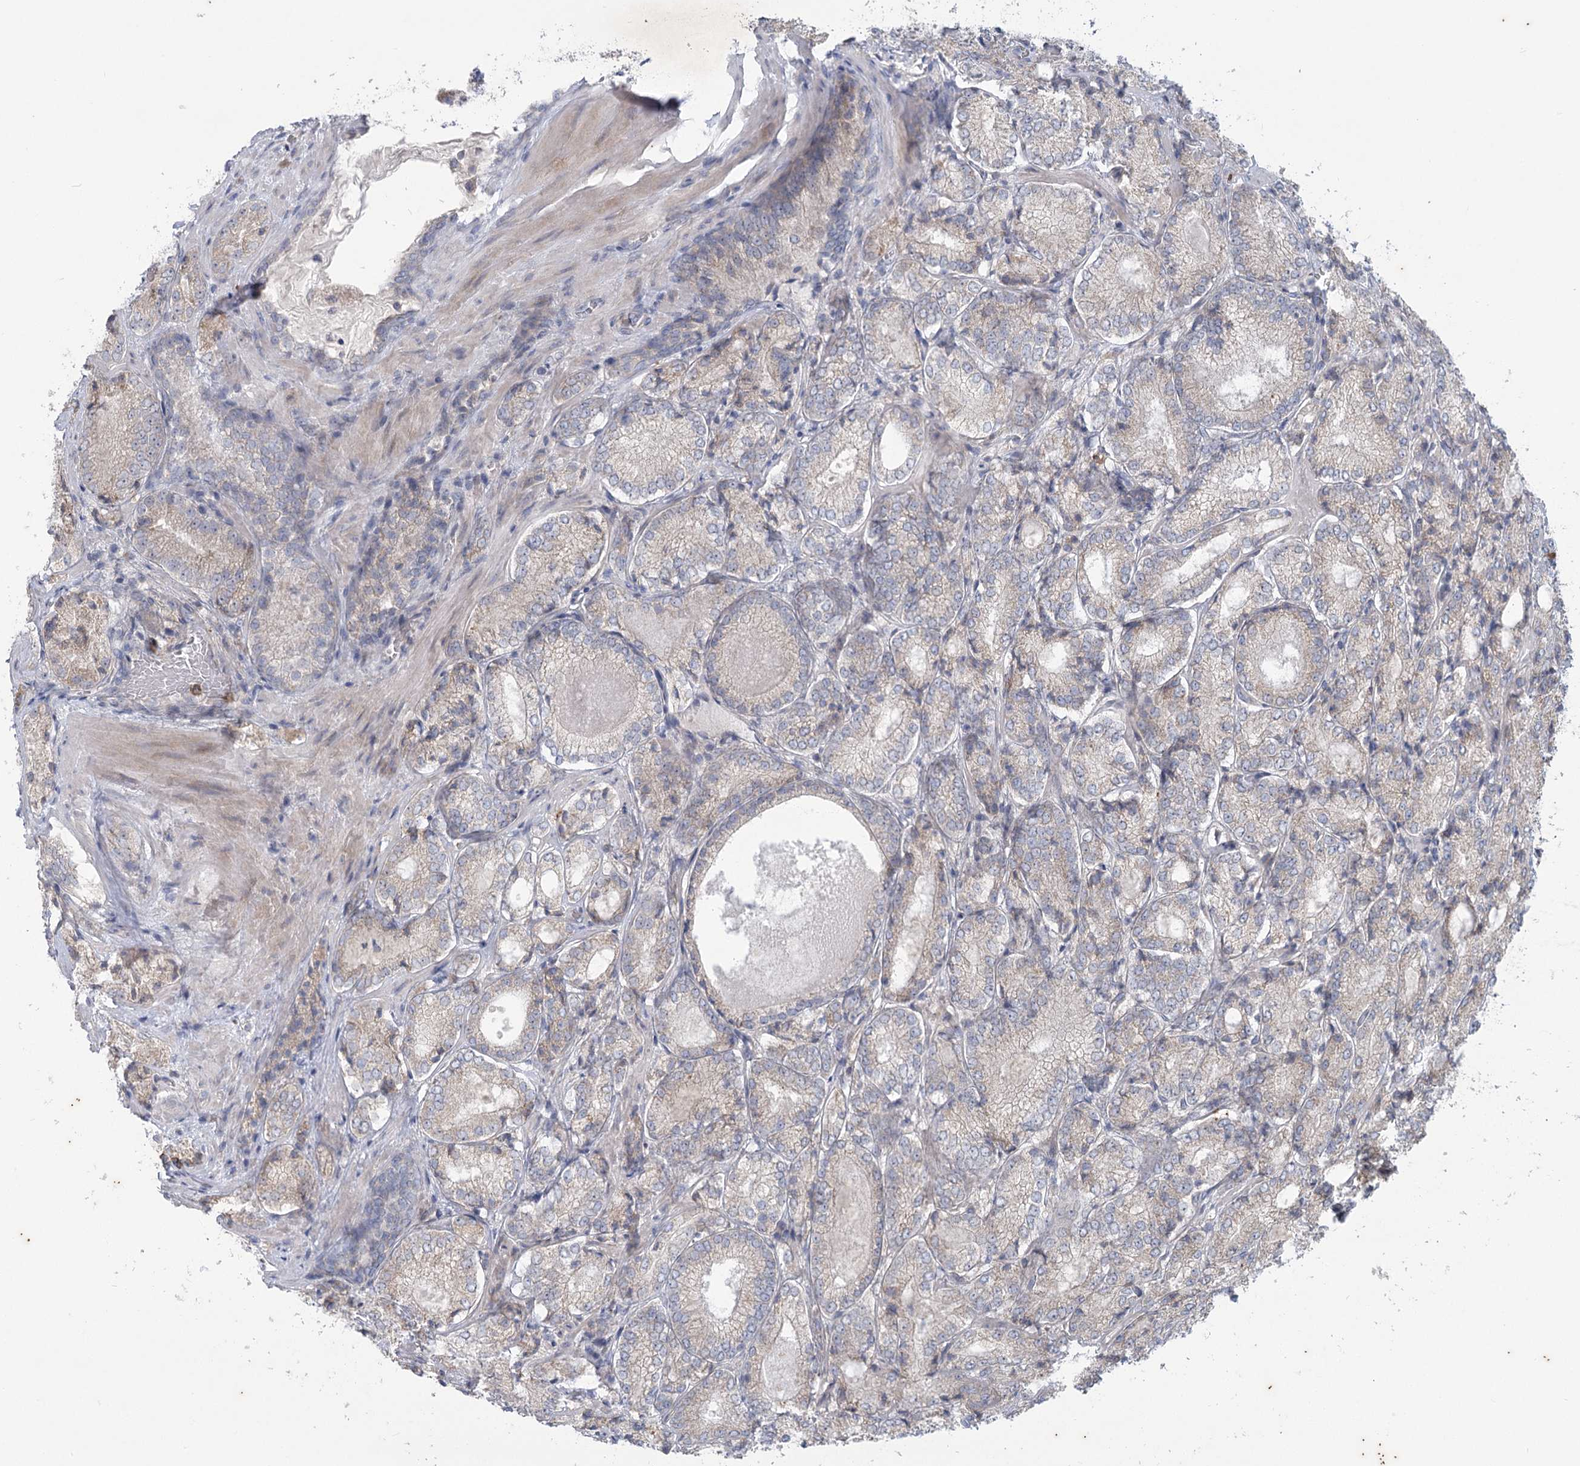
{"staining": {"intensity": "negative", "quantity": "none", "location": "none"}, "tissue": "prostate cancer", "cell_type": "Tumor cells", "image_type": "cancer", "snomed": [{"axis": "morphology", "description": "Adenocarcinoma, Low grade"}, {"axis": "topography", "description": "Prostate"}], "caption": "Immunohistochemistry (IHC) micrograph of human prostate cancer (adenocarcinoma (low-grade)) stained for a protein (brown), which shows no expression in tumor cells.", "gene": "PLA2G12A", "patient": {"sex": "male", "age": 74}}